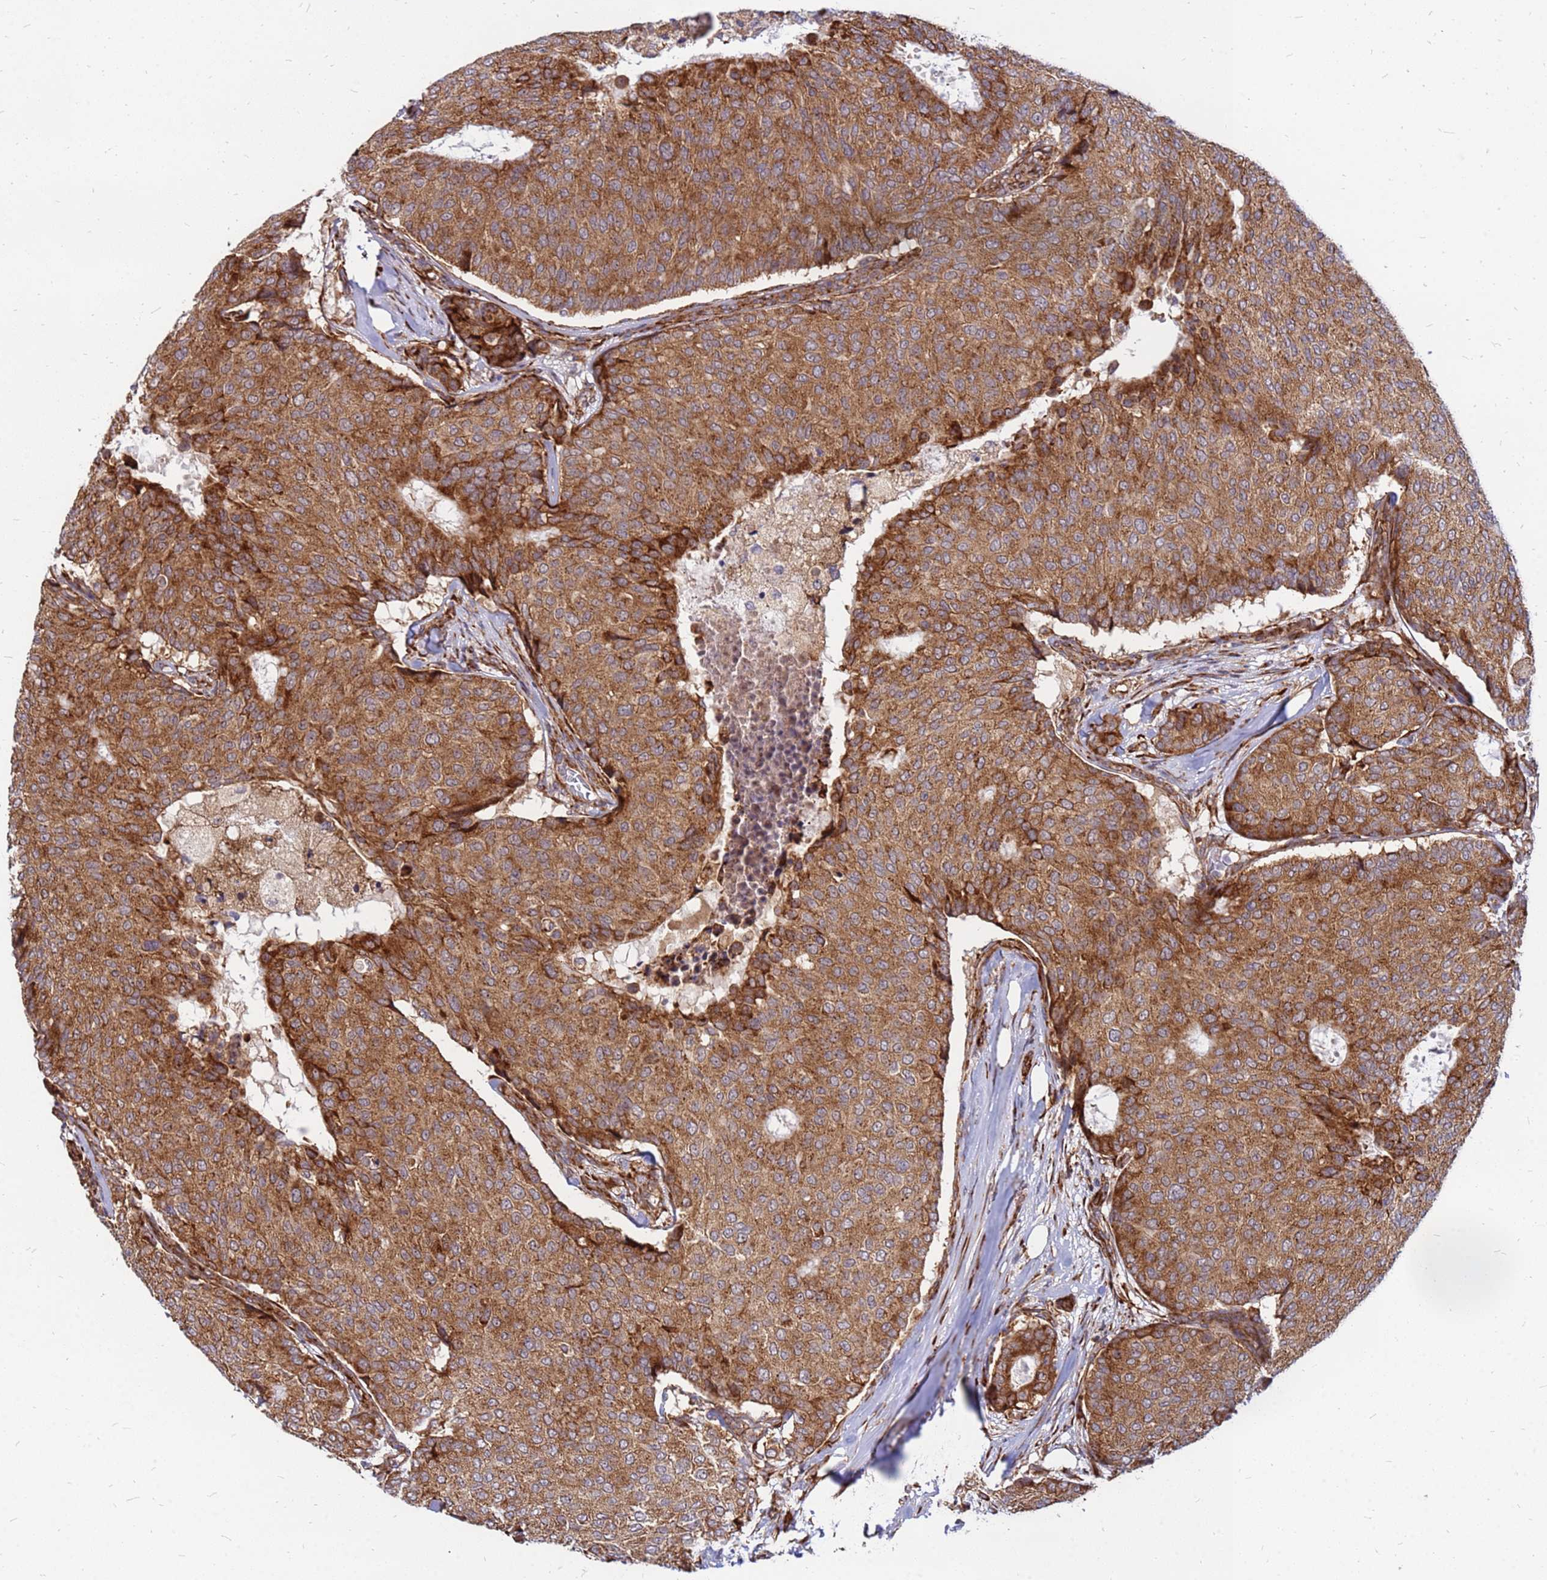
{"staining": {"intensity": "moderate", "quantity": ">75%", "location": "cytoplasmic/membranous"}, "tissue": "breast cancer", "cell_type": "Tumor cells", "image_type": "cancer", "snomed": [{"axis": "morphology", "description": "Duct carcinoma"}, {"axis": "topography", "description": "Breast"}], "caption": "An IHC histopathology image of tumor tissue is shown. Protein staining in brown shows moderate cytoplasmic/membranous positivity in breast cancer (infiltrating ductal carcinoma) within tumor cells. The staining was performed using DAB (3,3'-diaminobenzidine), with brown indicating positive protein expression. Nuclei are stained blue with hematoxylin.", "gene": "RPL8", "patient": {"sex": "female", "age": 75}}